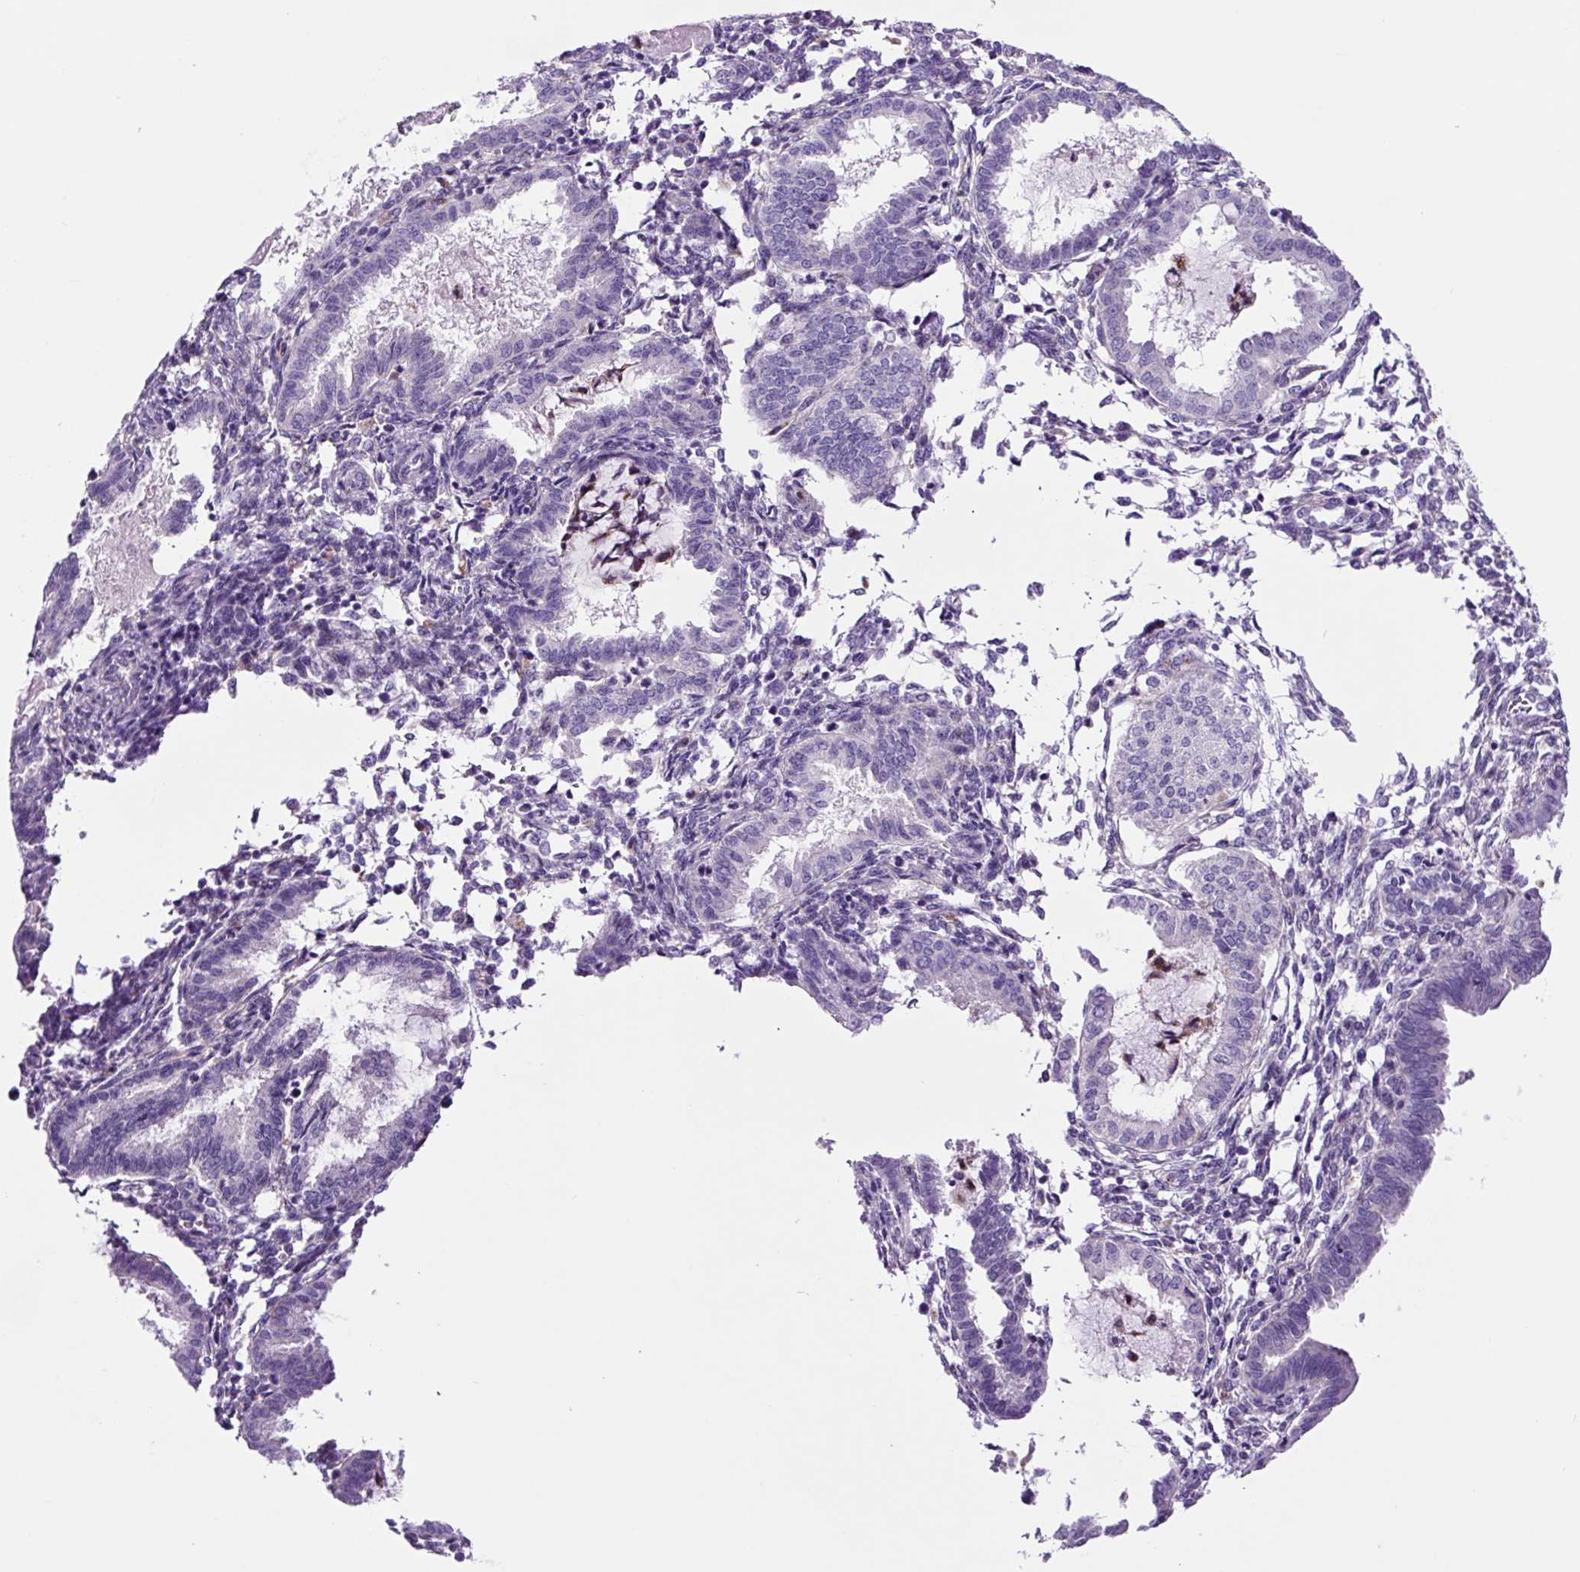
{"staining": {"intensity": "negative", "quantity": "none", "location": "none"}, "tissue": "endometrial cancer", "cell_type": "Tumor cells", "image_type": "cancer", "snomed": [{"axis": "morphology", "description": "Adenocarcinoma, NOS"}, {"axis": "topography", "description": "Uterus"}], "caption": "Immunohistochemistry histopathology image of neoplastic tissue: endometrial adenocarcinoma stained with DAB demonstrates no significant protein positivity in tumor cells.", "gene": "LCN10", "patient": {"sex": "female", "age": 44}}